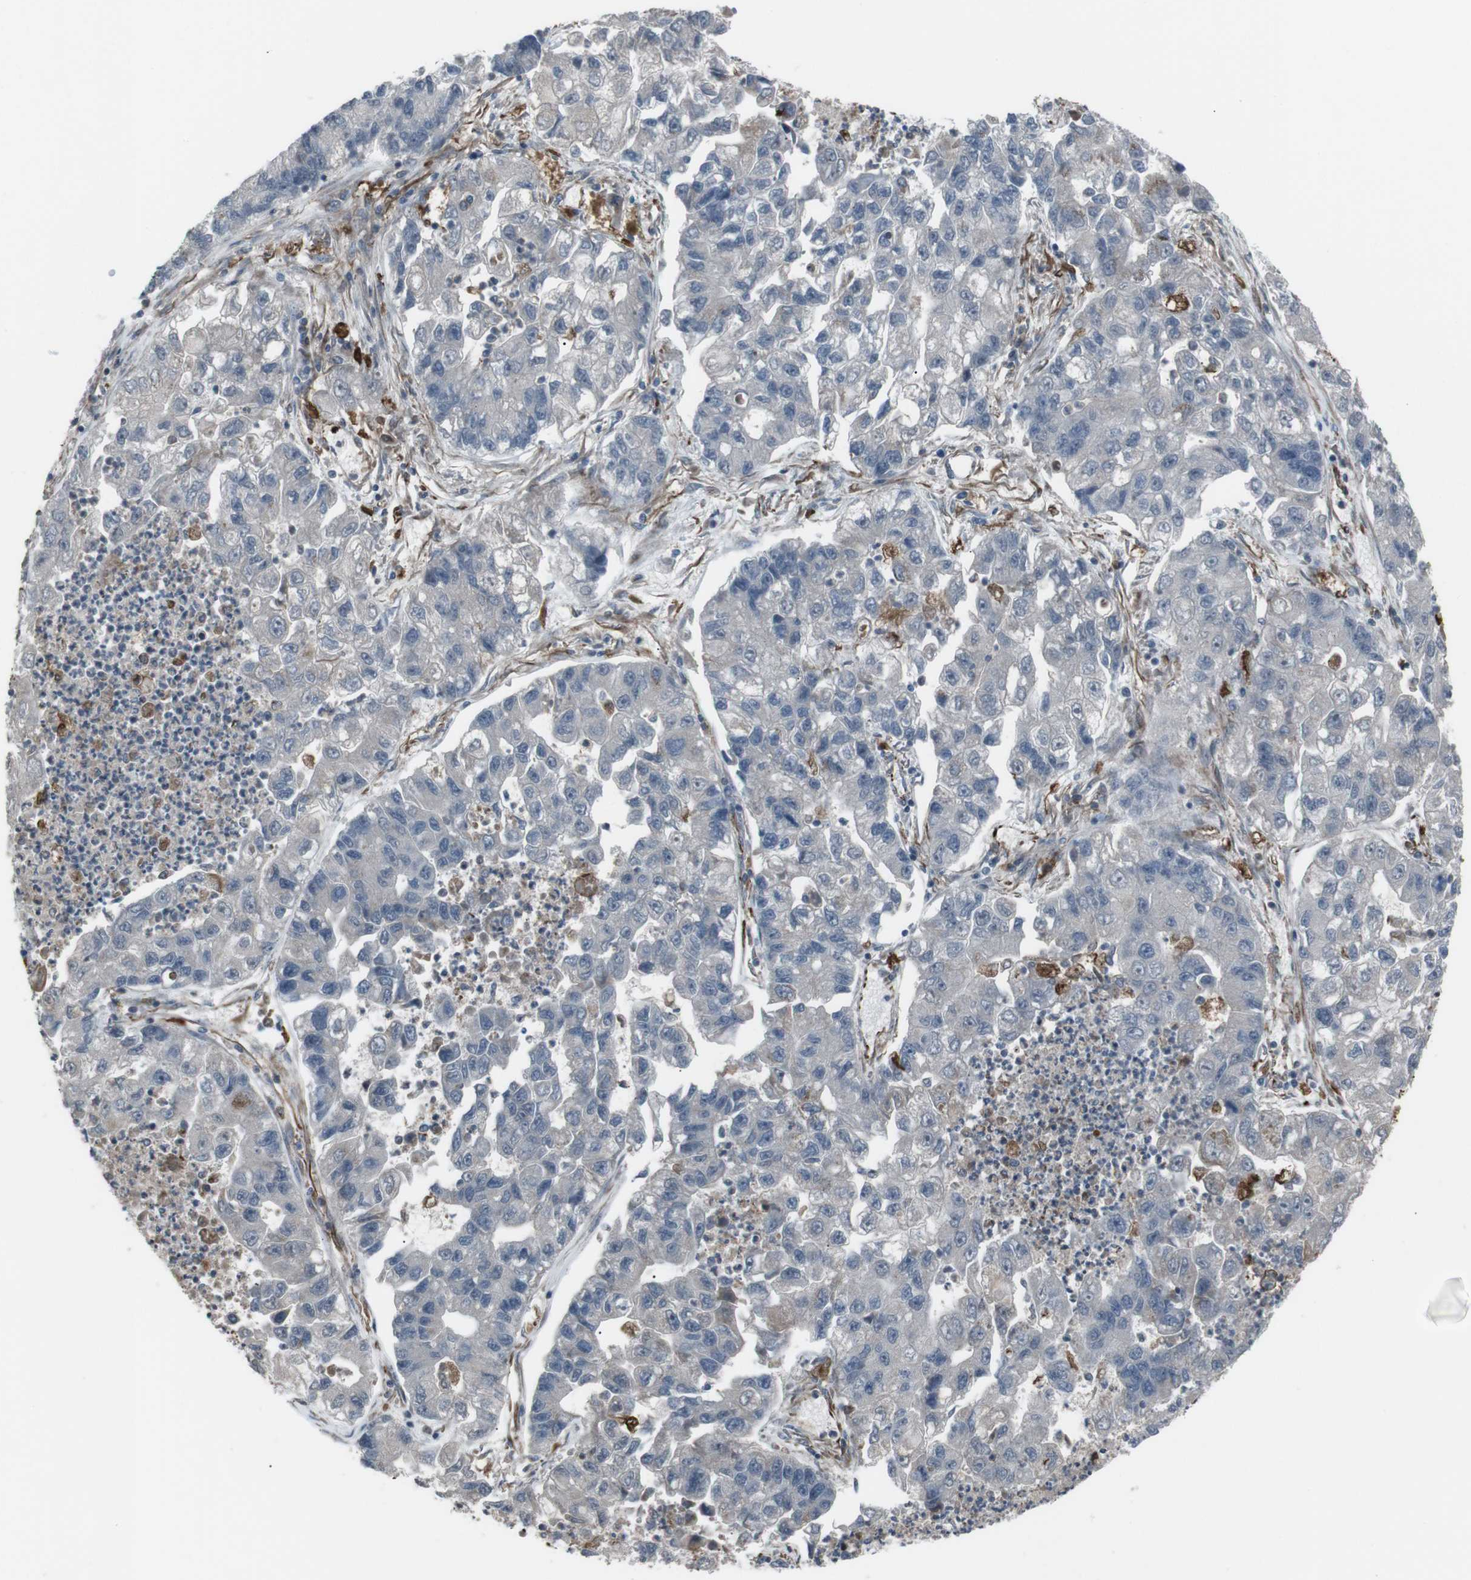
{"staining": {"intensity": "negative", "quantity": "none", "location": "none"}, "tissue": "lung cancer", "cell_type": "Tumor cells", "image_type": "cancer", "snomed": [{"axis": "morphology", "description": "Adenocarcinoma, NOS"}, {"axis": "topography", "description": "Lung"}], "caption": "High power microscopy histopathology image of an IHC photomicrograph of lung adenocarcinoma, revealing no significant expression in tumor cells.", "gene": "TMEM141", "patient": {"sex": "female", "age": 51}}